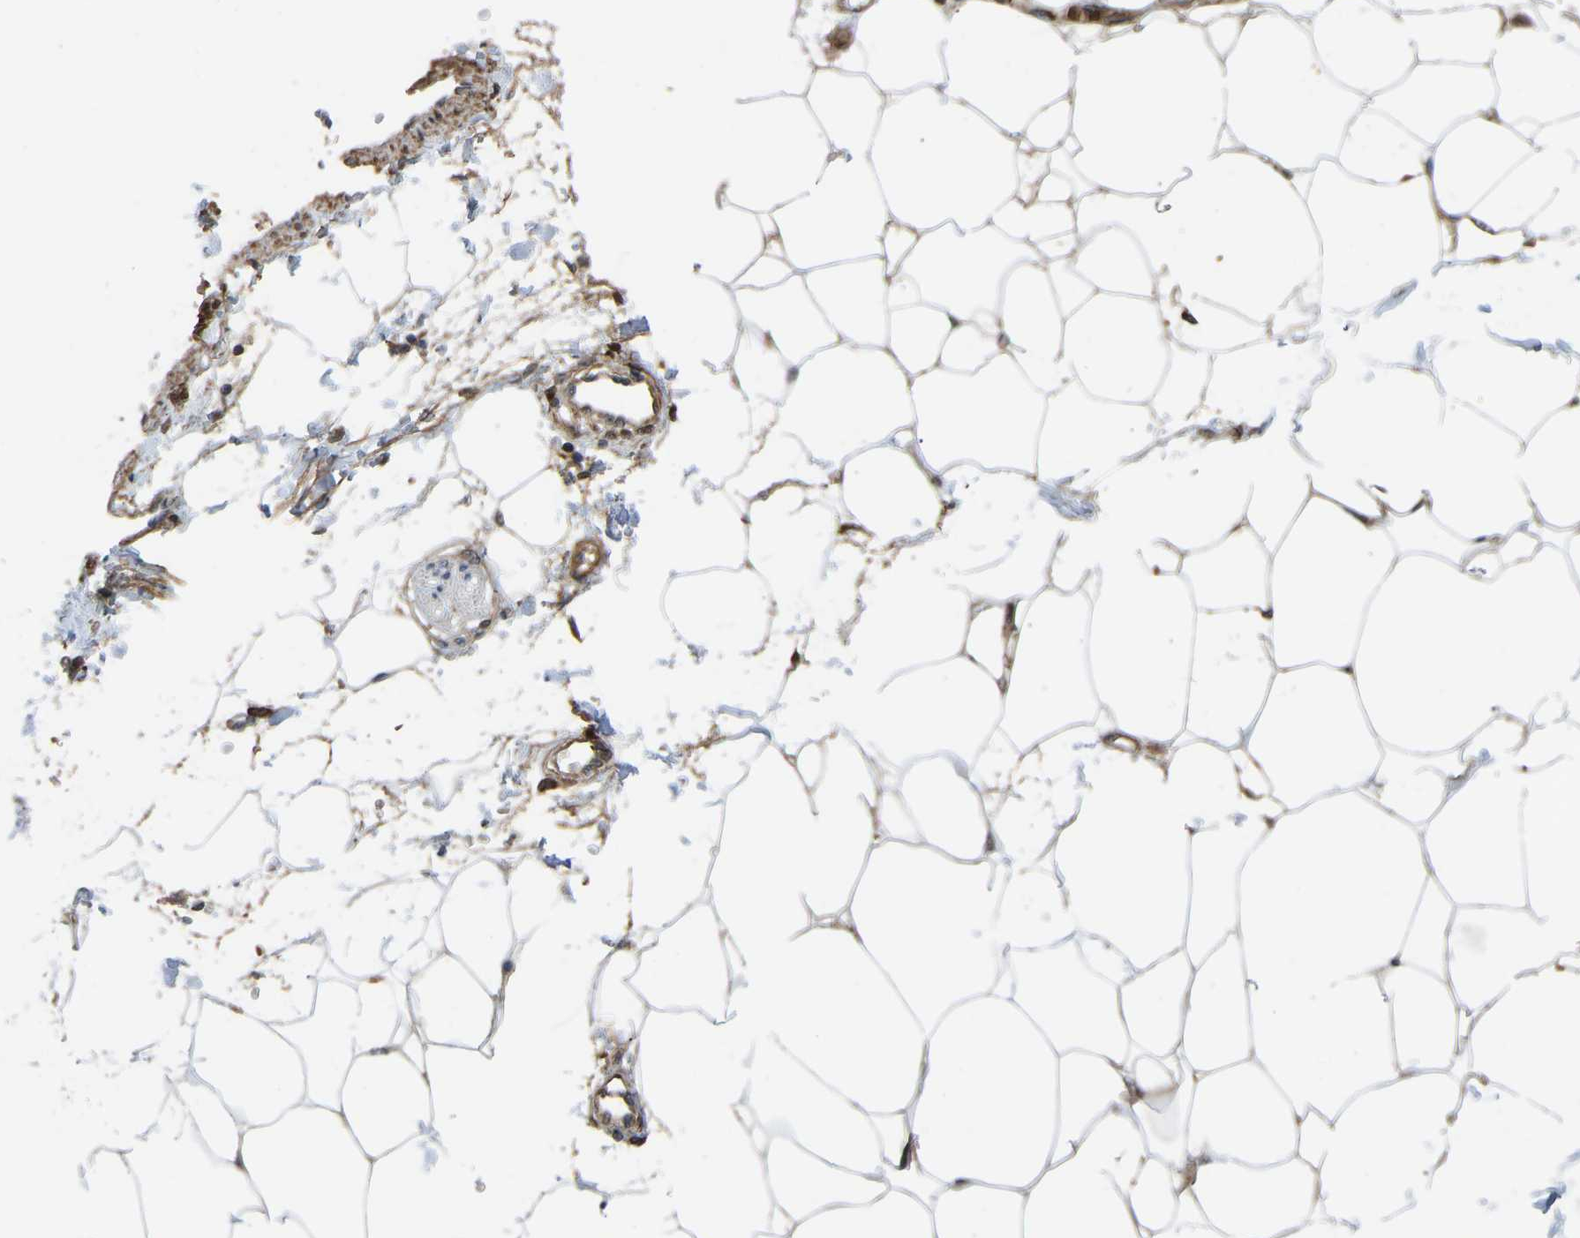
{"staining": {"intensity": "moderate", "quantity": ">75%", "location": "cytoplasmic/membranous"}, "tissue": "adipose tissue", "cell_type": "Adipocytes", "image_type": "normal", "snomed": [{"axis": "morphology", "description": "Normal tissue, NOS"}, {"axis": "morphology", "description": "Adenocarcinoma, NOS"}, {"axis": "topography", "description": "Colon"}, {"axis": "topography", "description": "Peripheral nerve tissue"}], "caption": "An immunohistochemistry (IHC) image of normal tissue is shown. Protein staining in brown highlights moderate cytoplasmic/membranous positivity in adipose tissue within adipocytes. Using DAB (3,3'-diaminobenzidine) (brown) and hematoxylin (blue) stains, captured at high magnification using brightfield microscopy.", "gene": "CYP7B1", "patient": {"sex": "male", "age": 14}}